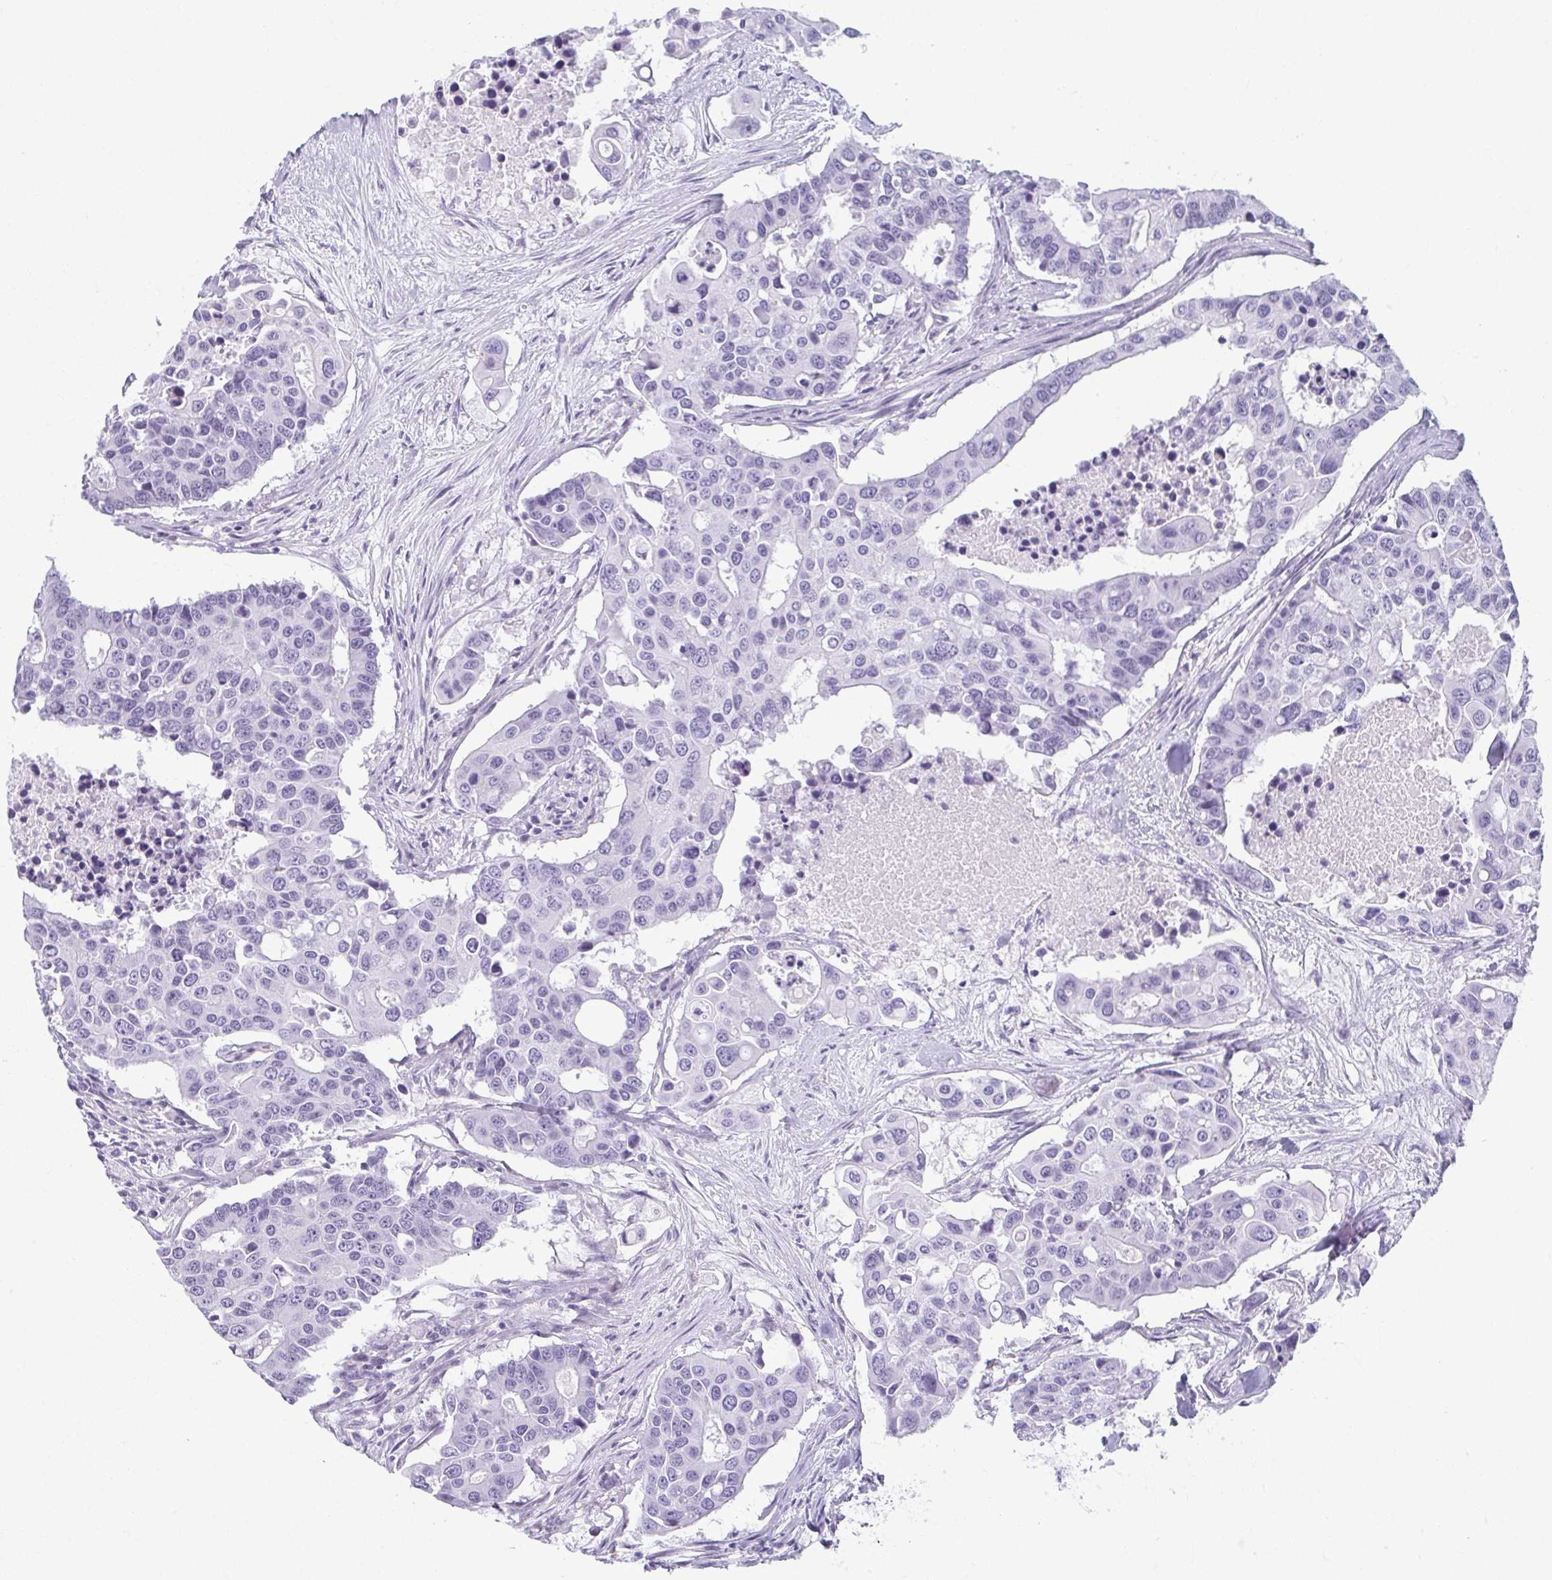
{"staining": {"intensity": "negative", "quantity": "none", "location": "none"}, "tissue": "colorectal cancer", "cell_type": "Tumor cells", "image_type": "cancer", "snomed": [{"axis": "morphology", "description": "Adenocarcinoma, NOS"}, {"axis": "topography", "description": "Colon"}], "caption": "High power microscopy photomicrograph of an immunohistochemistry (IHC) photomicrograph of adenocarcinoma (colorectal), revealing no significant positivity in tumor cells.", "gene": "MOBP", "patient": {"sex": "male", "age": 77}}